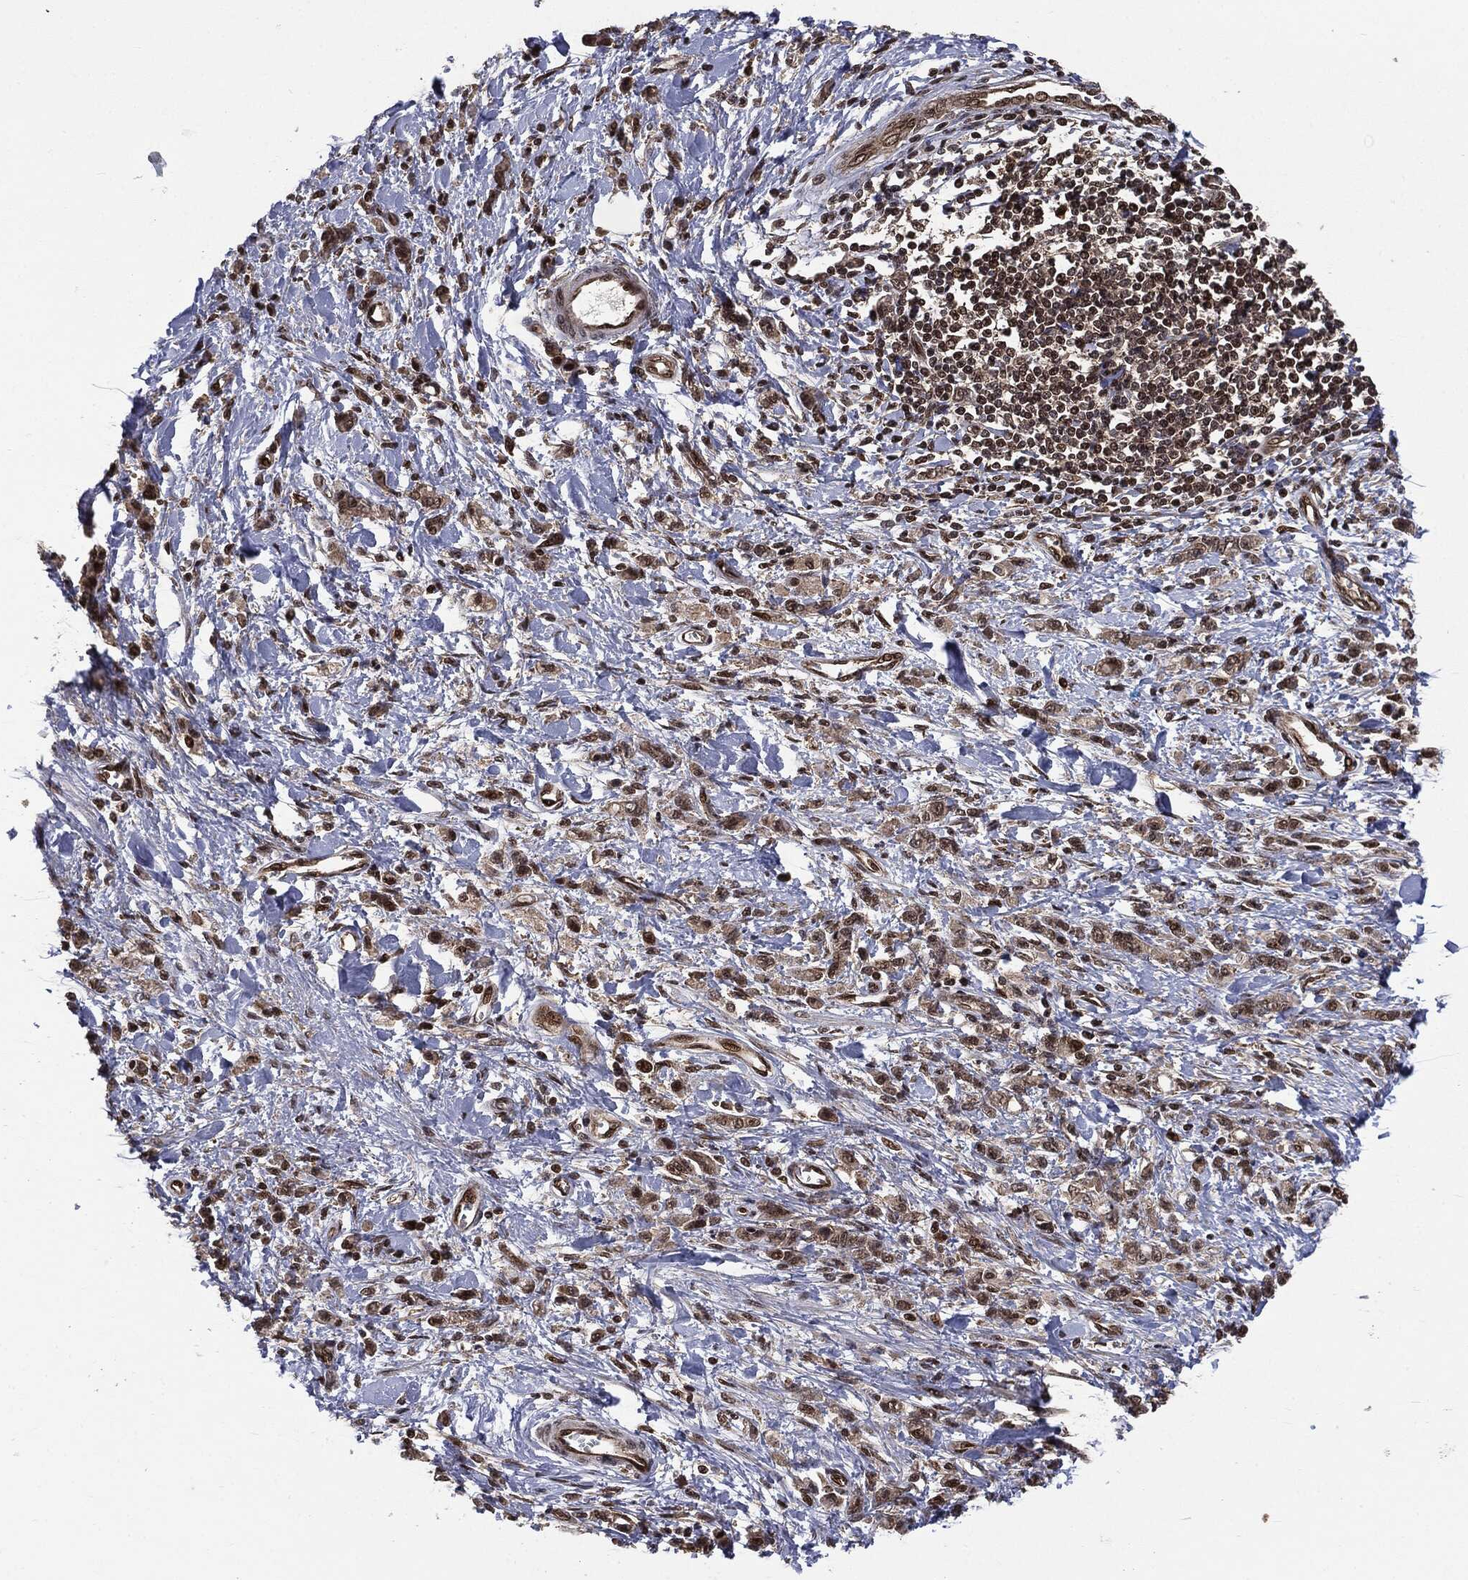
{"staining": {"intensity": "moderate", "quantity": "25%-75%", "location": "cytoplasmic/membranous,nuclear"}, "tissue": "stomach cancer", "cell_type": "Tumor cells", "image_type": "cancer", "snomed": [{"axis": "morphology", "description": "Adenocarcinoma, NOS"}, {"axis": "topography", "description": "Stomach"}], "caption": "Protein expression analysis of human adenocarcinoma (stomach) reveals moderate cytoplasmic/membranous and nuclear expression in about 25%-75% of tumor cells.", "gene": "PTPA", "patient": {"sex": "male", "age": 77}}